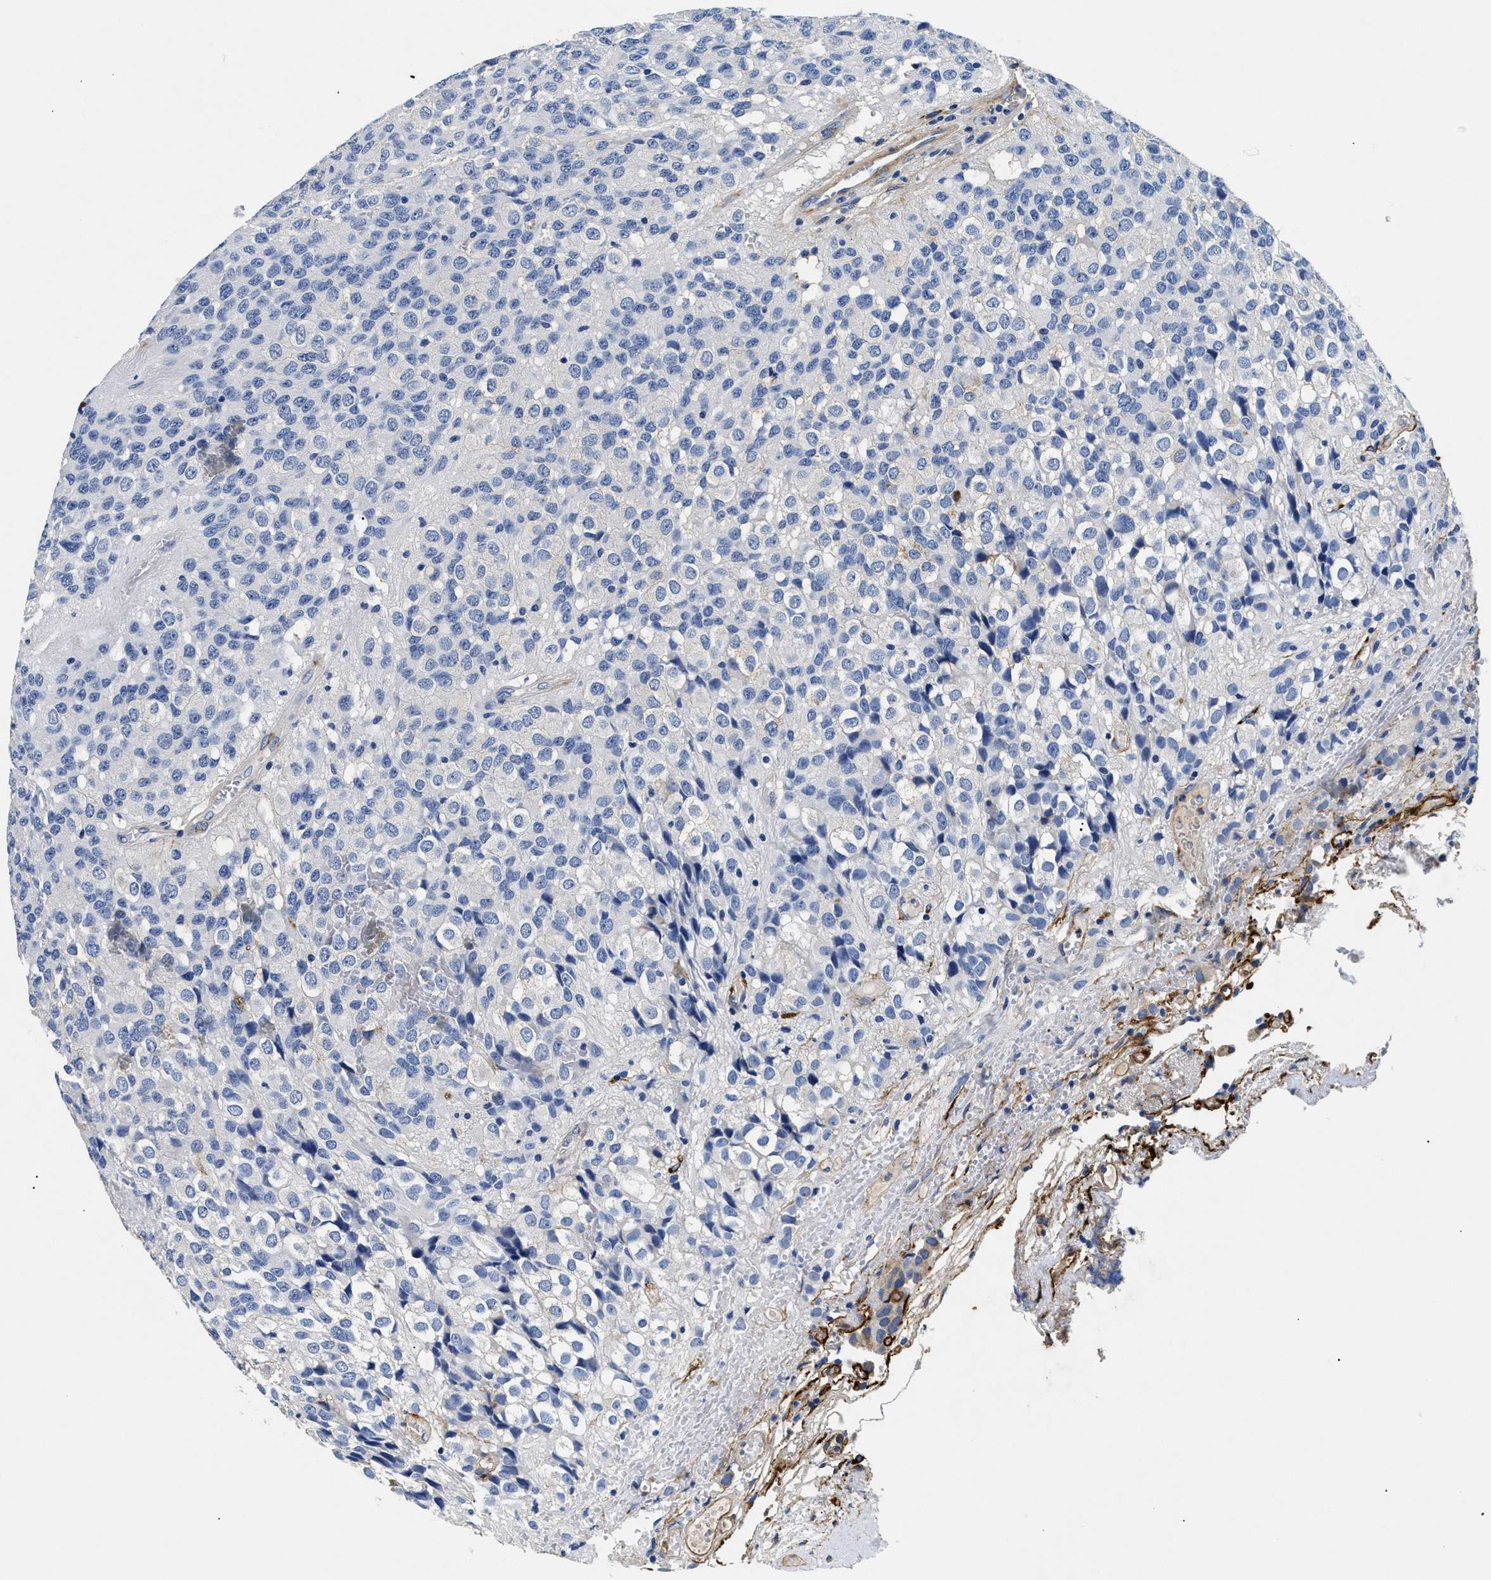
{"staining": {"intensity": "negative", "quantity": "none", "location": "none"}, "tissue": "glioma", "cell_type": "Tumor cells", "image_type": "cancer", "snomed": [{"axis": "morphology", "description": "Glioma, malignant, High grade"}, {"axis": "topography", "description": "Brain"}], "caption": "Malignant high-grade glioma was stained to show a protein in brown. There is no significant expression in tumor cells. (DAB immunohistochemistry with hematoxylin counter stain).", "gene": "LAMA3", "patient": {"sex": "male", "age": 32}}